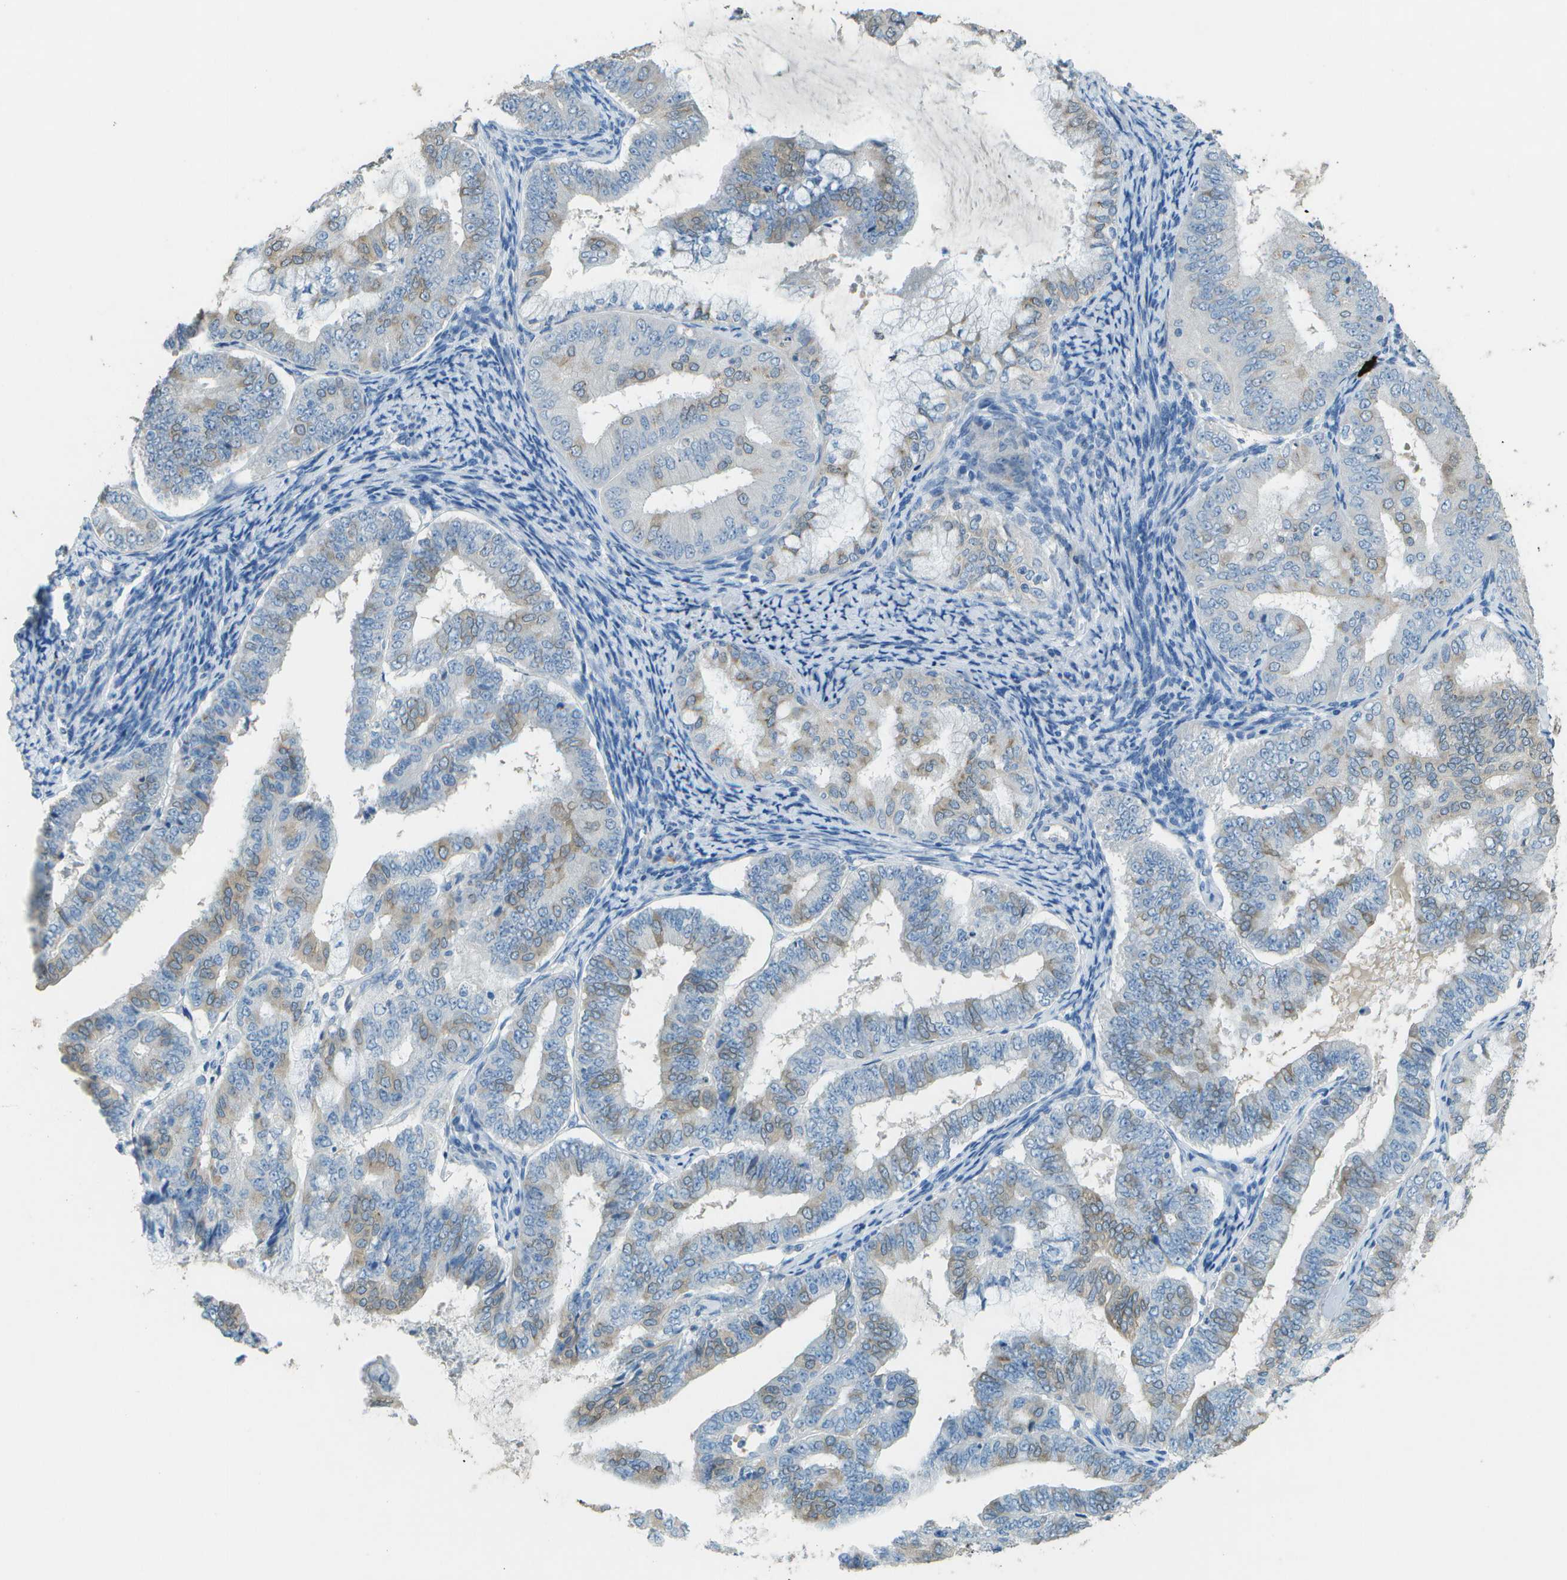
{"staining": {"intensity": "weak", "quantity": "25%-75%", "location": "cytoplasmic/membranous"}, "tissue": "endometrial cancer", "cell_type": "Tumor cells", "image_type": "cancer", "snomed": [{"axis": "morphology", "description": "Adenocarcinoma, NOS"}, {"axis": "topography", "description": "Endometrium"}], "caption": "A histopathology image of endometrial cancer stained for a protein displays weak cytoplasmic/membranous brown staining in tumor cells.", "gene": "LGI2", "patient": {"sex": "female", "age": 63}}